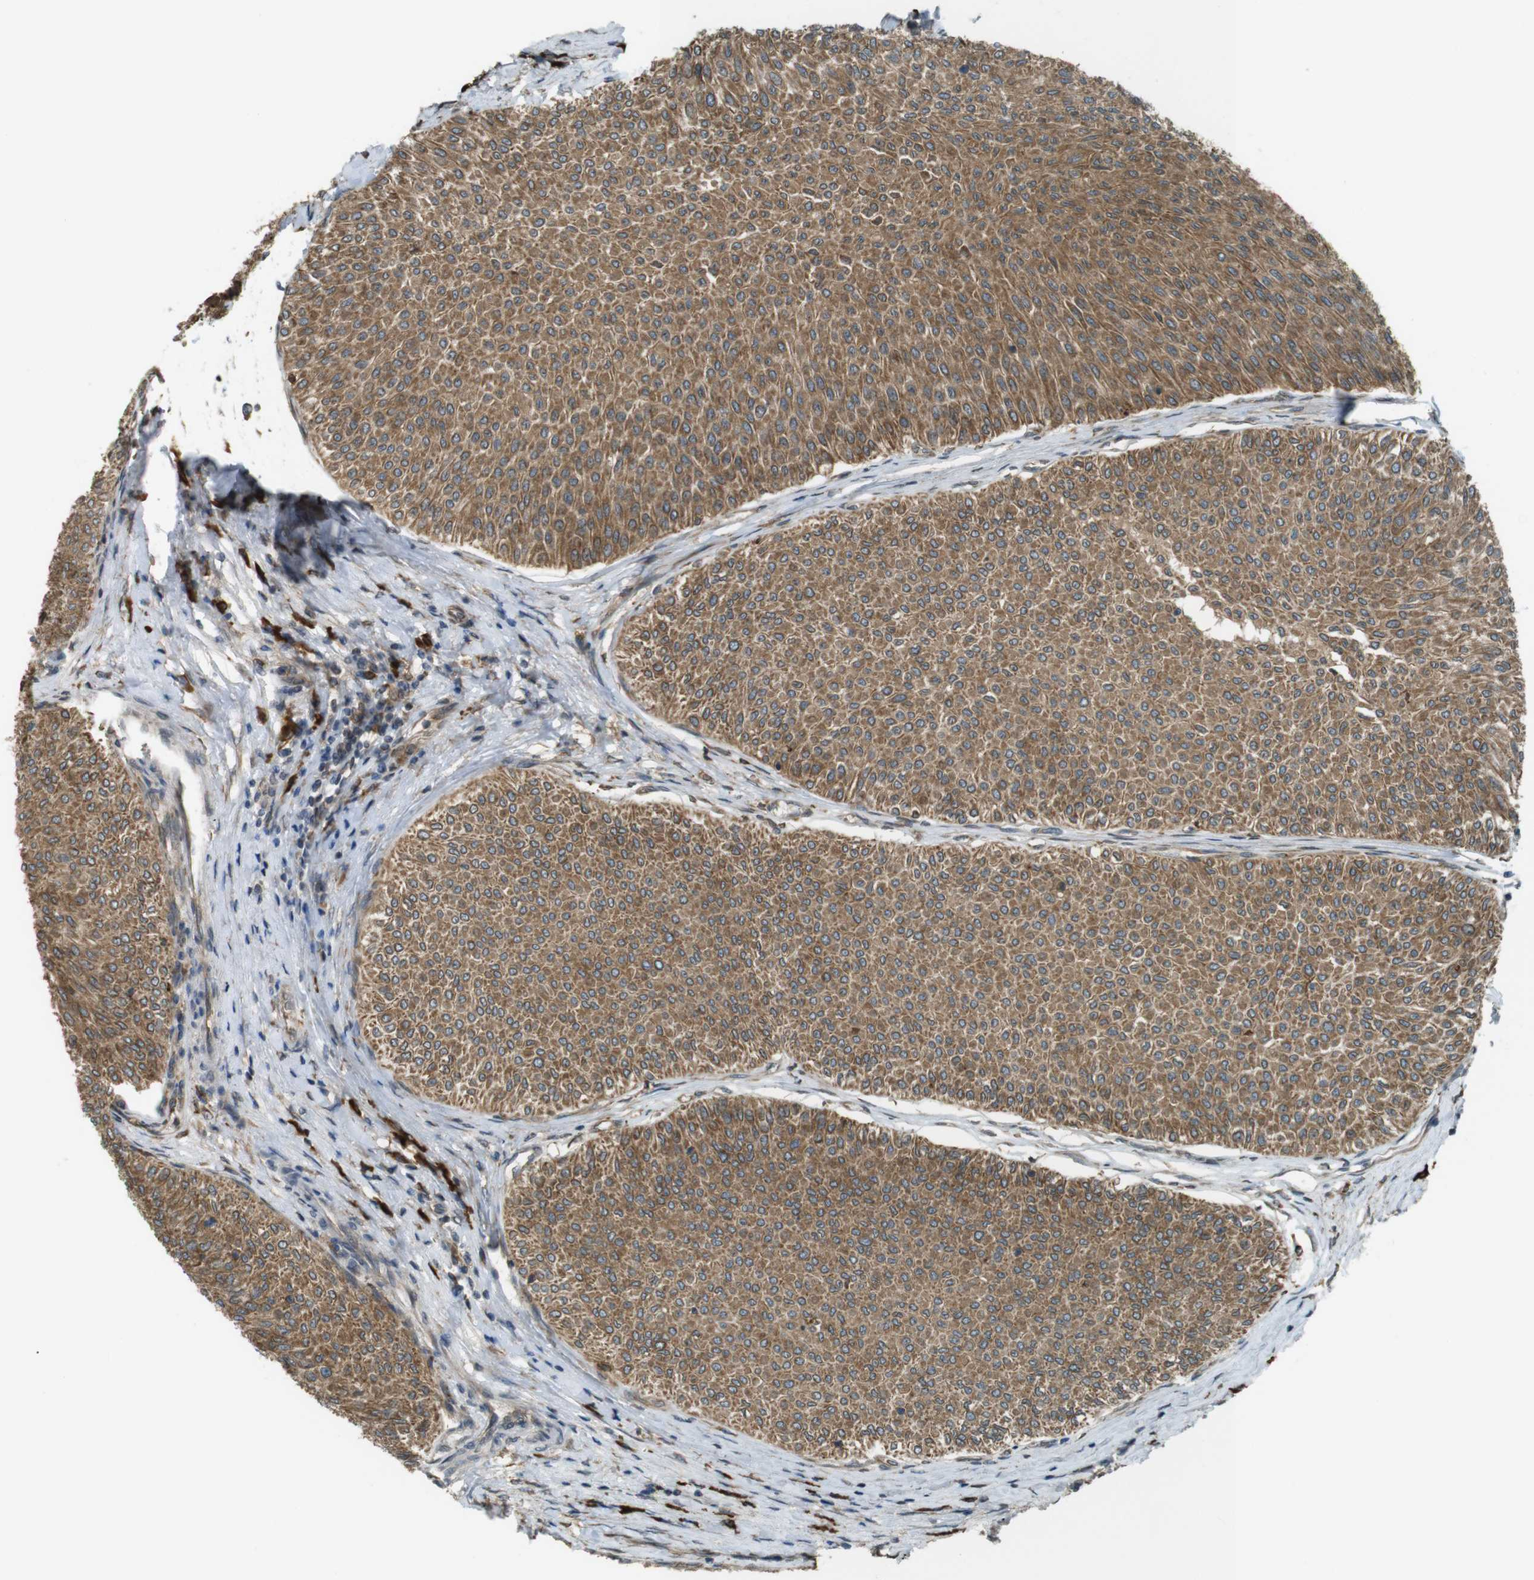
{"staining": {"intensity": "moderate", "quantity": ">75%", "location": "cytoplasmic/membranous"}, "tissue": "urothelial cancer", "cell_type": "Tumor cells", "image_type": "cancer", "snomed": [{"axis": "morphology", "description": "Urothelial carcinoma, Low grade"}, {"axis": "topography", "description": "Urinary bladder"}], "caption": "IHC image of low-grade urothelial carcinoma stained for a protein (brown), which reveals medium levels of moderate cytoplasmic/membranous positivity in approximately >75% of tumor cells.", "gene": "TMED4", "patient": {"sex": "male", "age": 78}}